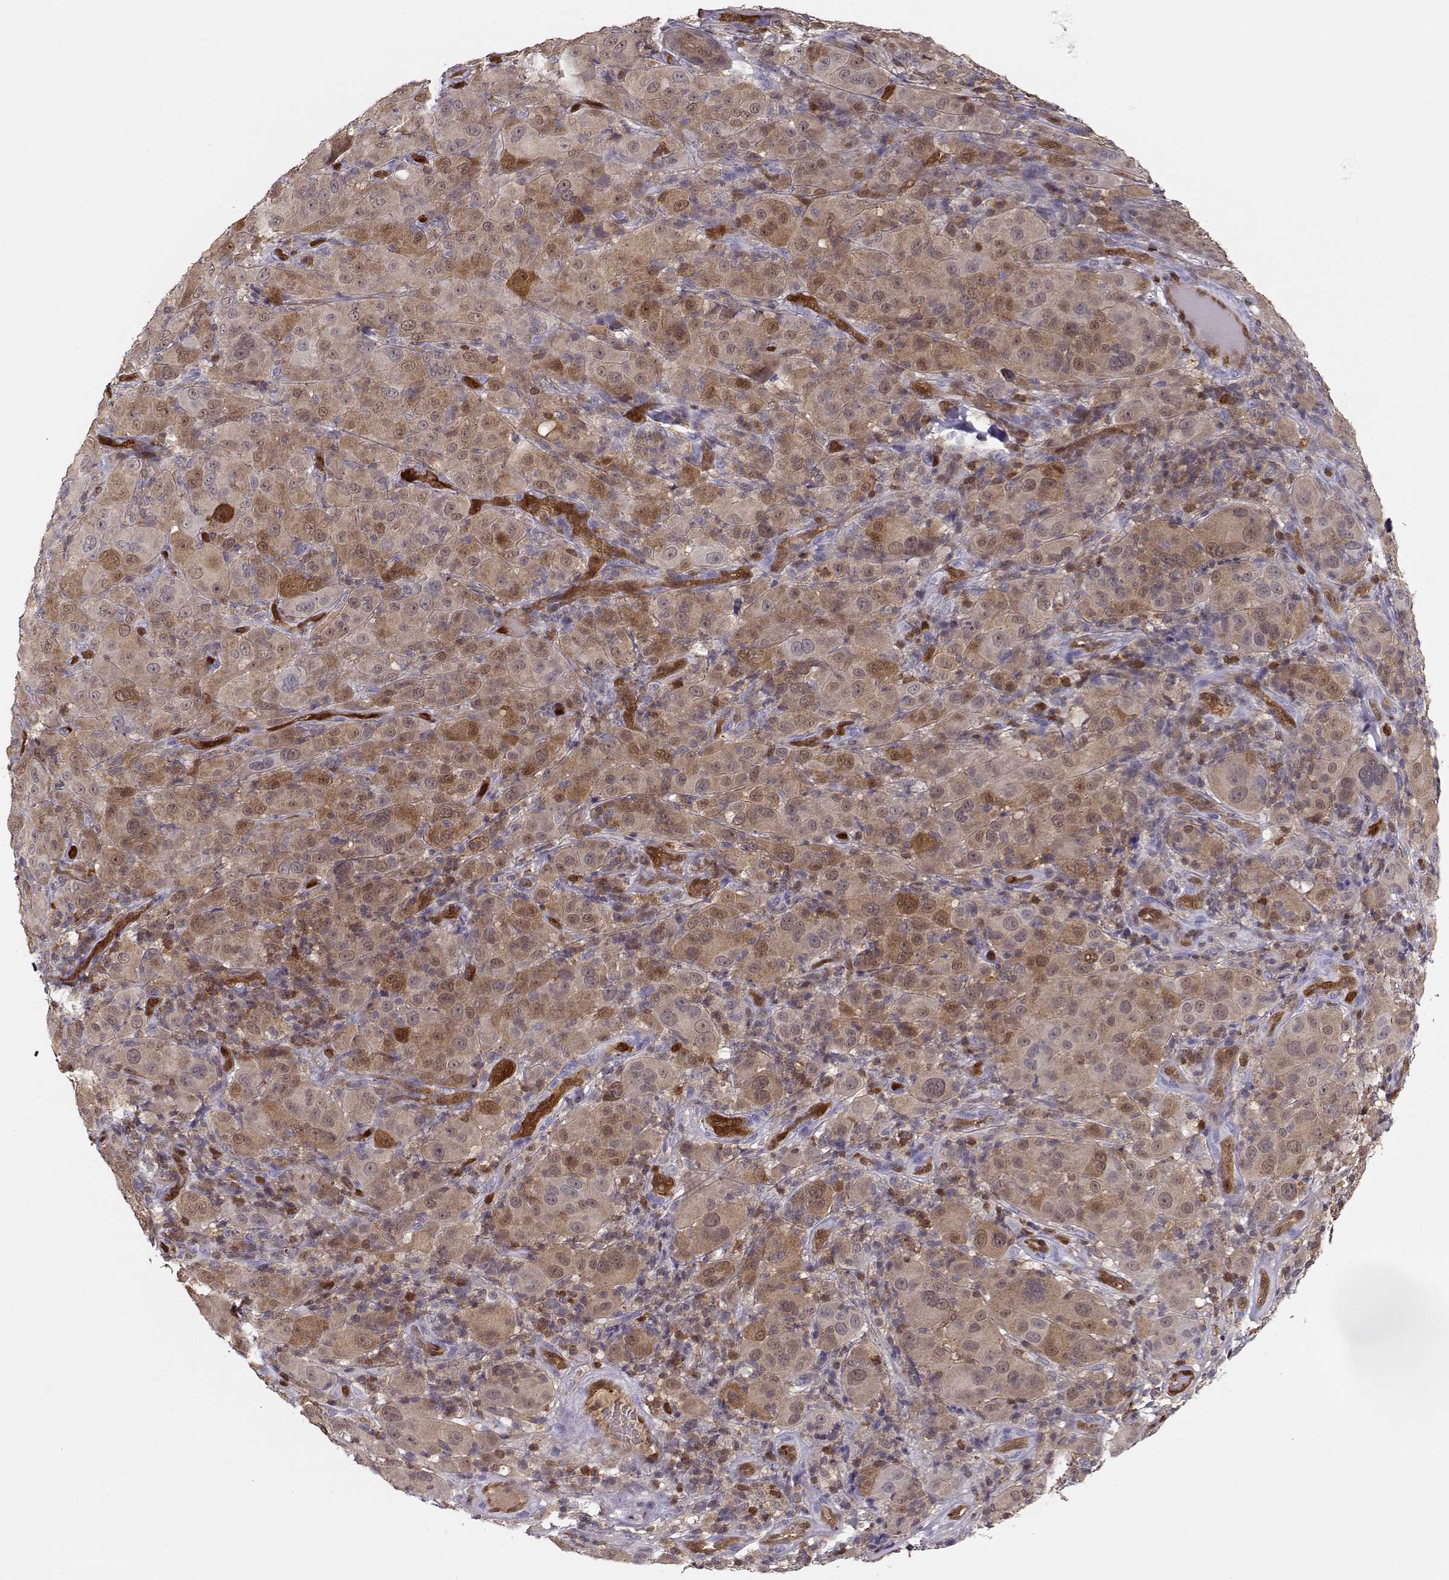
{"staining": {"intensity": "moderate", "quantity": ">75%", "location": "cytoplasmic/membranous"}, "tissue": "melanoma", "cell_type": "Tumor cells", "image_type": "cancer", "snomed": [{"axis": "morphology", "description": "Malignant melanoma, NOS"}, {"axis": "topography", "description": "Skin"}], "caption": "This histopathology image displays immunohistochemistry (IHC) staining of malignant melanoma, with medium moderate cytoplasmic/membranous positivity in approximately >75% of tumor cells.", "gene": "PNP", "patient": {"sex": "female", "age": 87}}